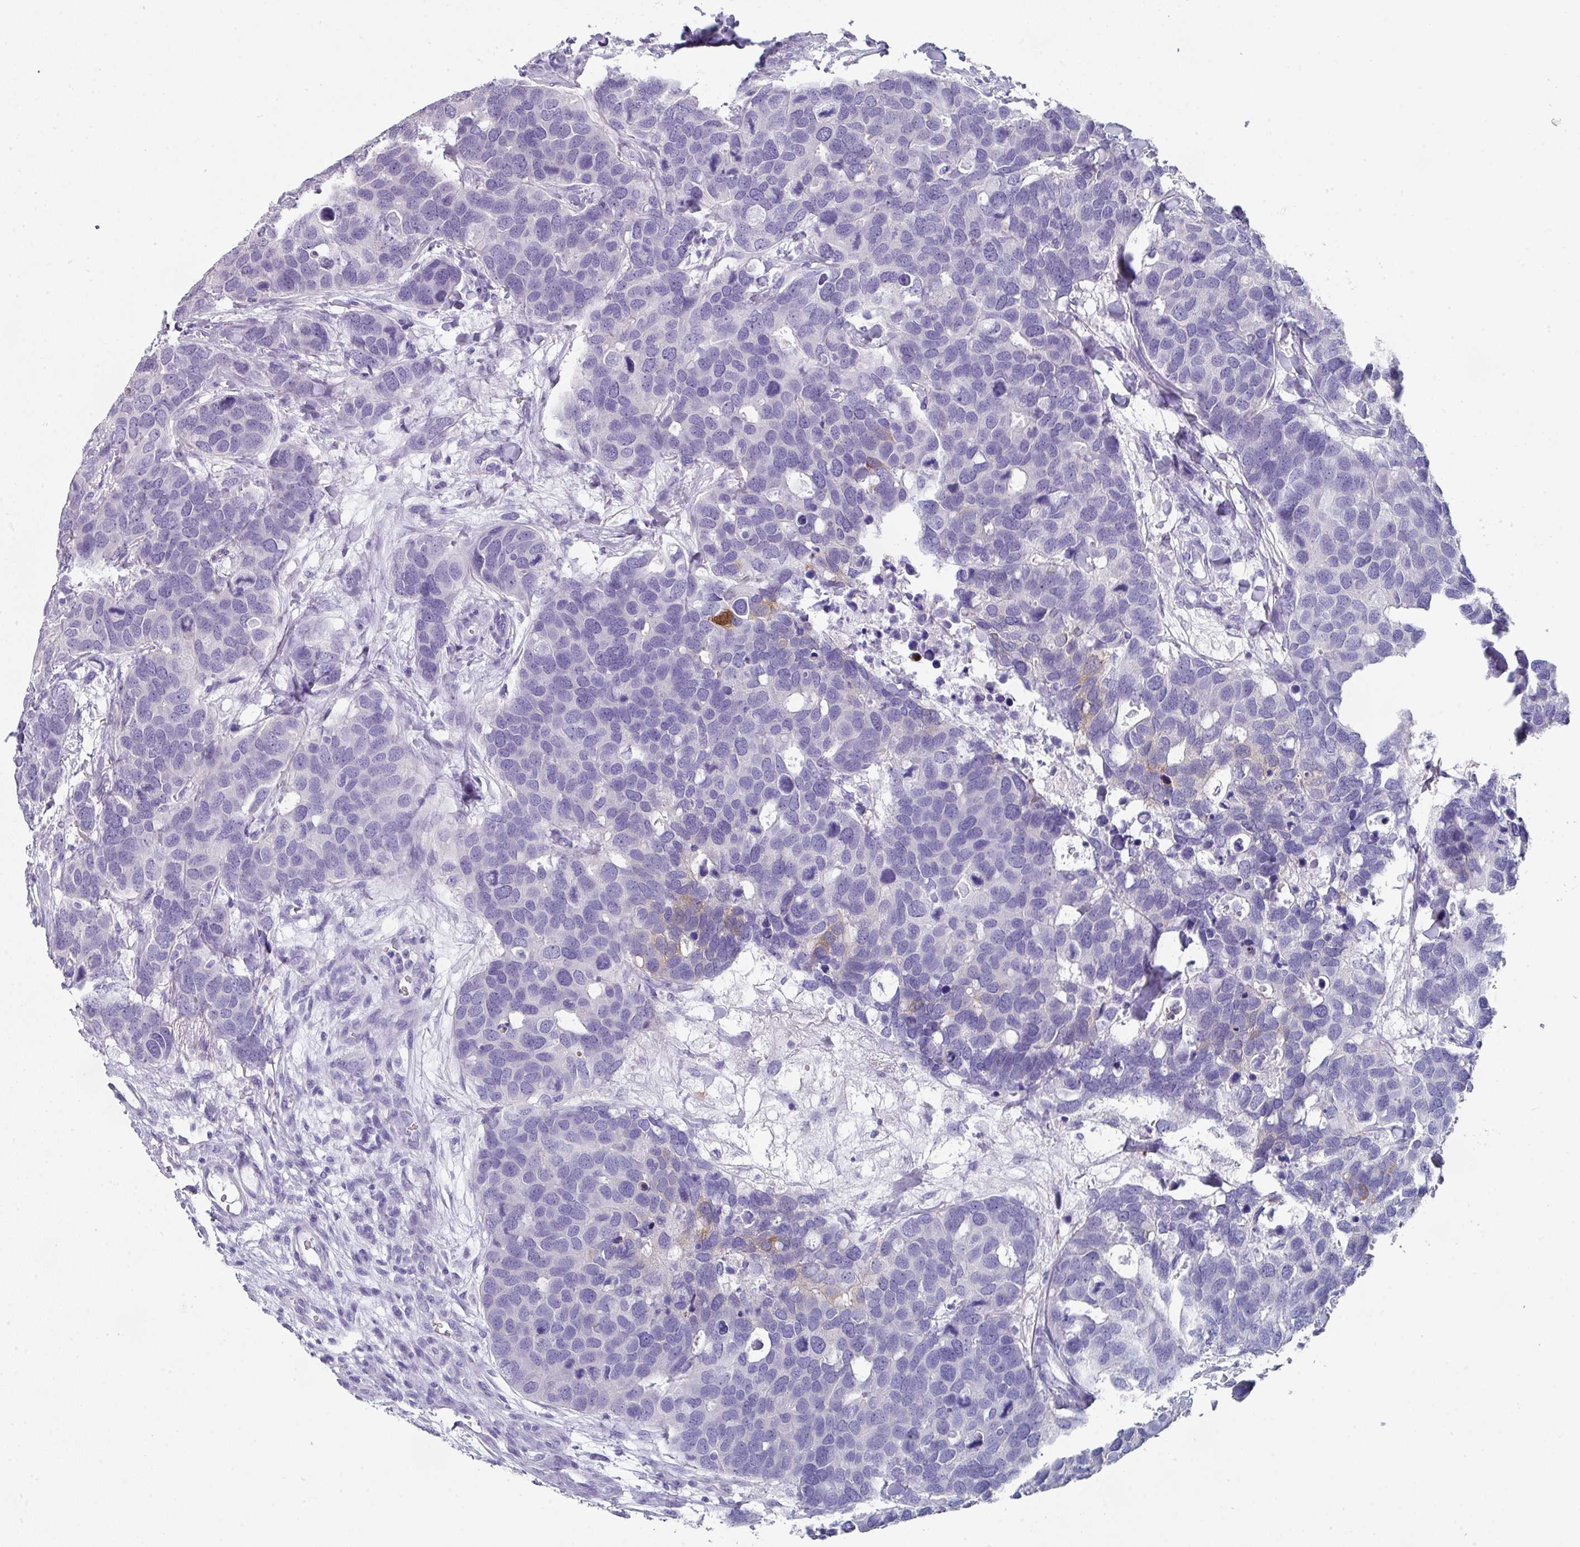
{"staining": {"intensity": "weak", "quantity": "<25%", "location": "cytoplasmic/membranous"}, "tissue": "breast cancer", "cell_type": "Tumor cells", "image_type": "cancer", "snomed": [{"axis": "morphology", "description": "Duct carcinoma"}, {"axis": "topography", "description": "Breast"}], "caption": "An immunohistochemistry photomicrograph of breast cancer (intraductal carcinoma) is shown. There is no staining in tumor cells of breast cancer (intraductal carcinoma).", "gene": "PEX10", "patient": {"sex": "female", "age": 83}}